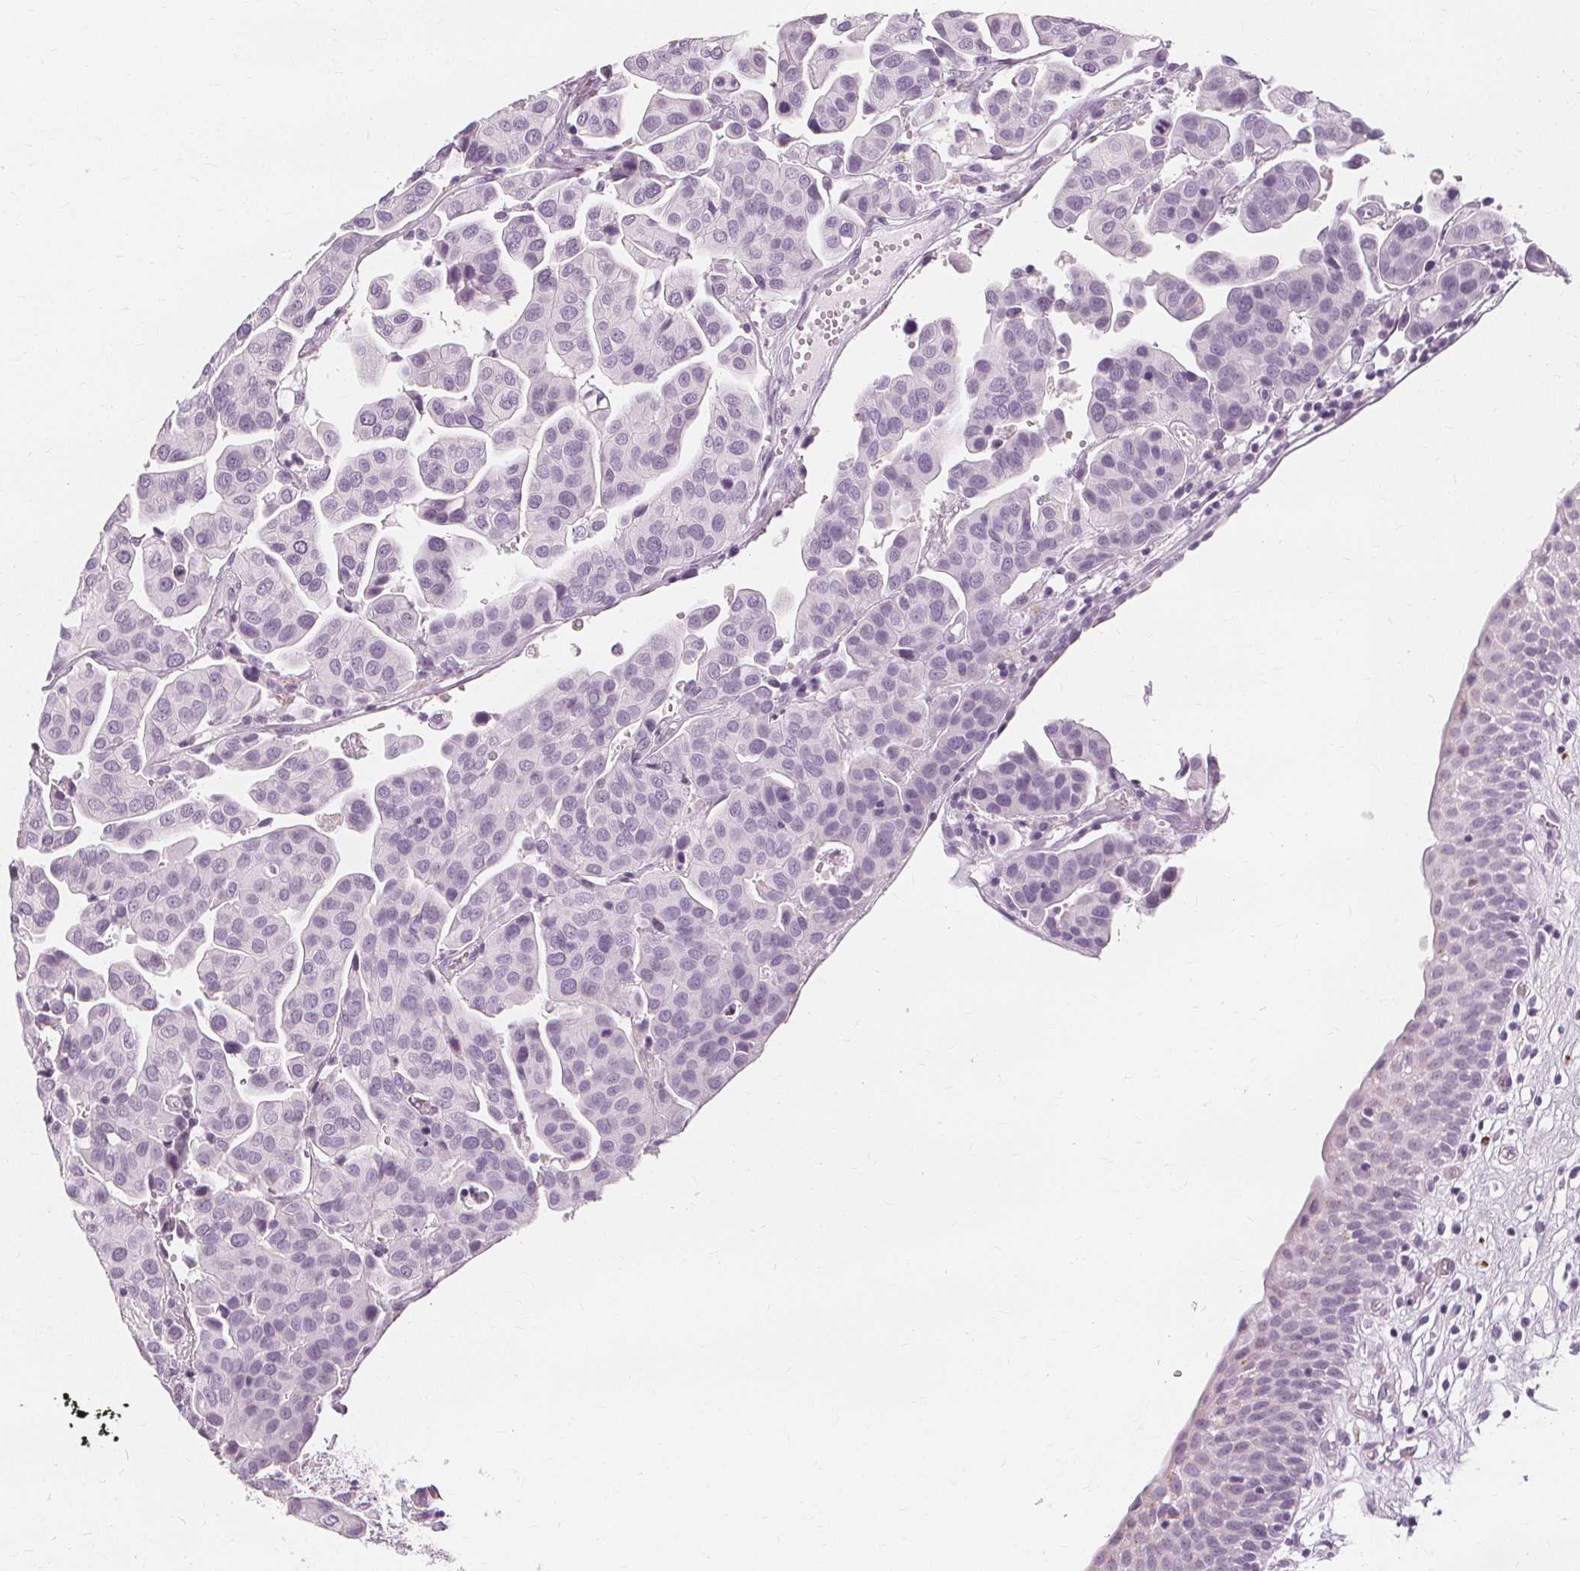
{"staining": {"intensity": "negative", "quantity": "none", "location": "none"}, "tissue": "renal cancer", "cell_type": "Tumor cells", "image_type": "cancer", "snomed": [{"axis": "morphology", "description": "Adenocarcinoma, NOS"}, {"axis": "topography", "description": "Urinary bladder"}], "caption": "High power microscopy micrograph of an immunohistochemistry image of adenocarcinoma (renal), revealing no significant positivity in tumor cells.", "gene": "TFF1", "patient": {"sex": "male", "age": 61}}